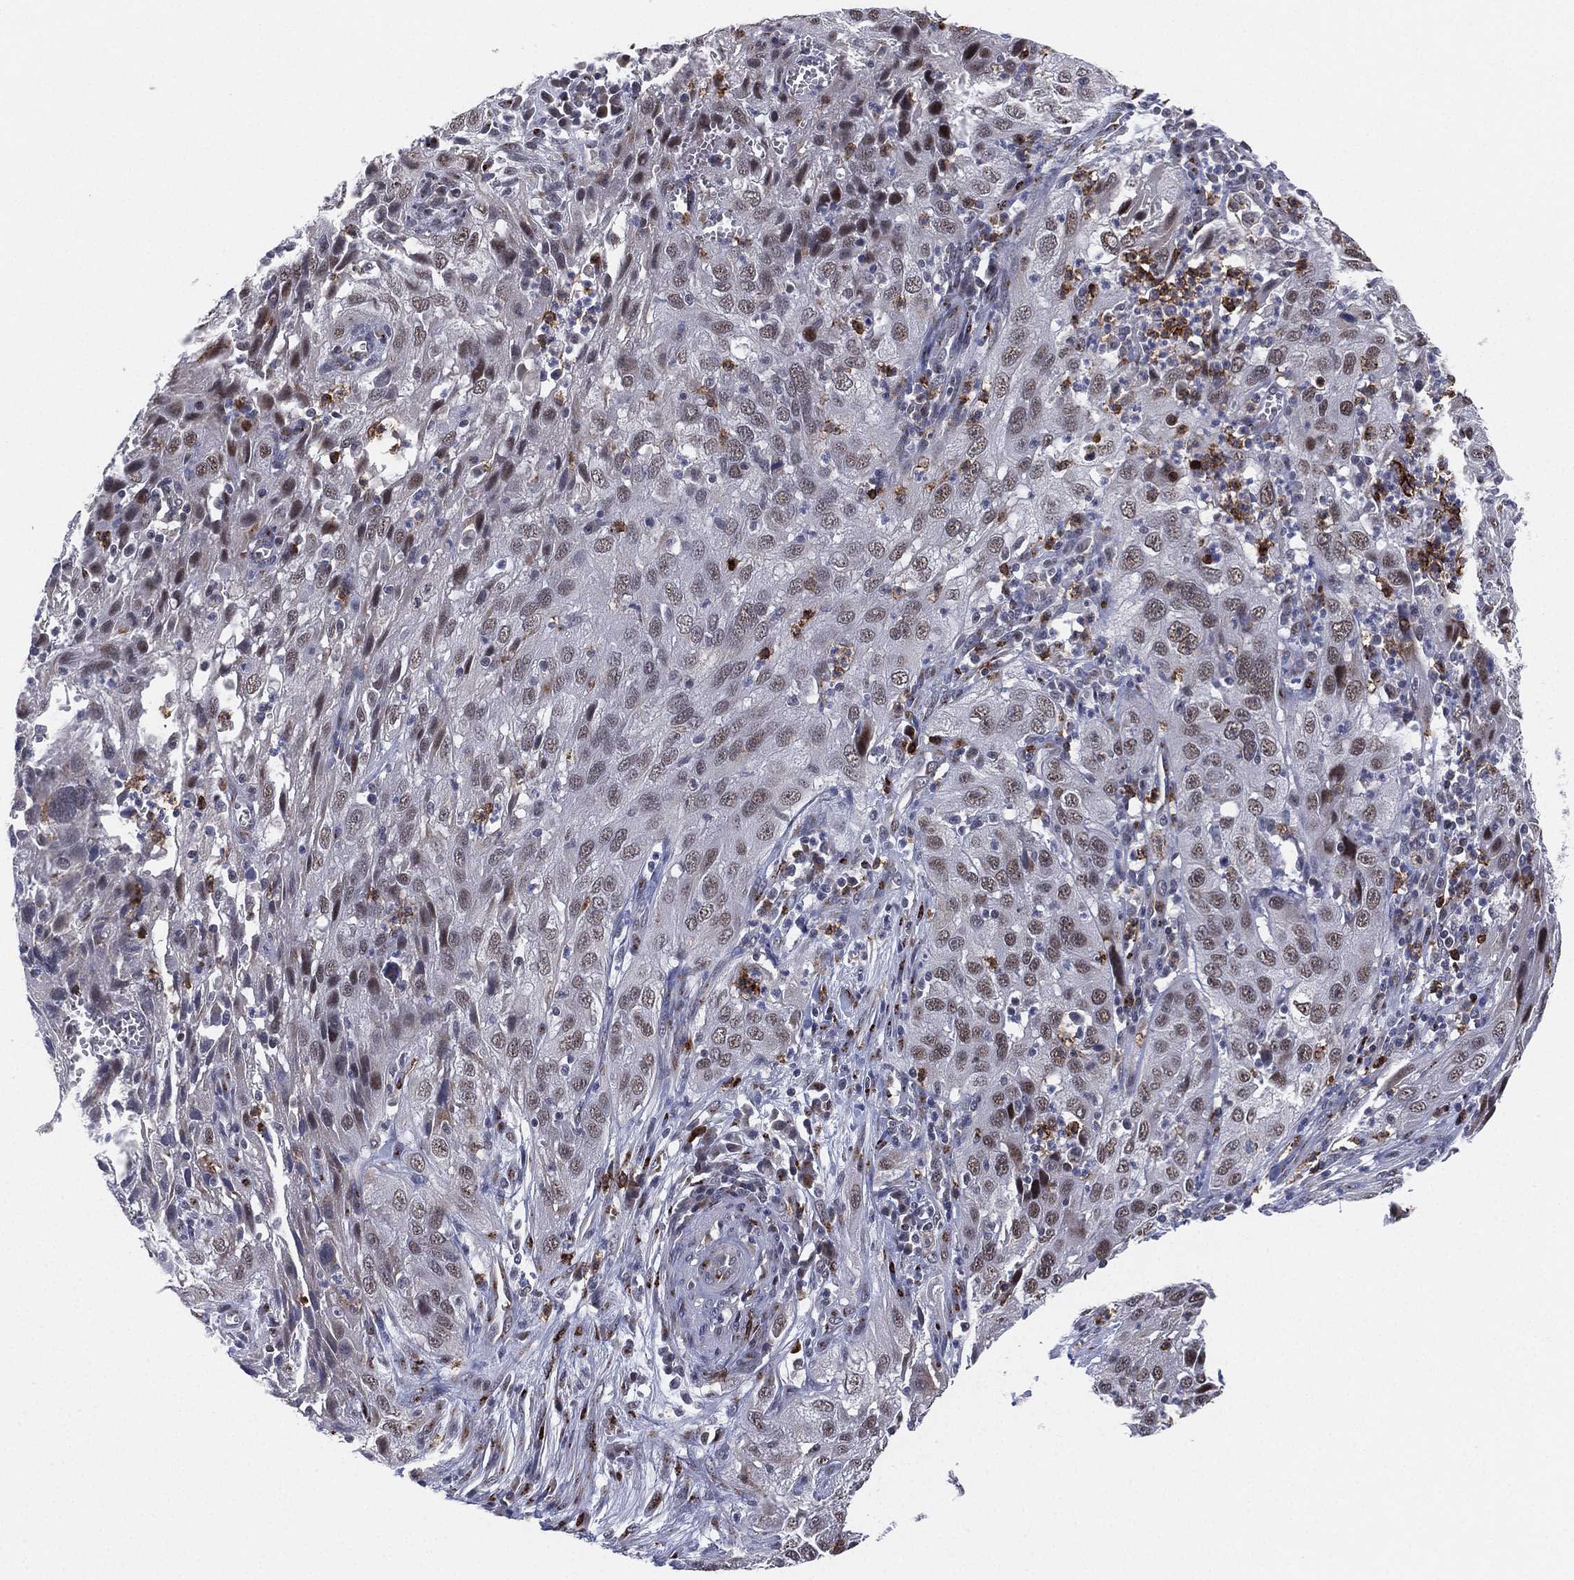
{"staining": {"intensity": "moderate", "quantity": "25%-75%", "location": "nuclear"}, "tissue": "cervical cancer", "cell_type": "Tumor cells", "image_type": "cancer", "snomed": [{"axis": "morphology", "description": "Squamous cell carcinoma, NOS"}, {"axis": "topography", "description": "Cervix"}], "caption": "The immunohistochemical stain shows moderate nuclear staining in tumor cells of cervical cancer tissue. (DAB IHC with brightfield microscopy, high magnification).", "gene": "CD177", "patient": {"sex": "female", "age": 32}}